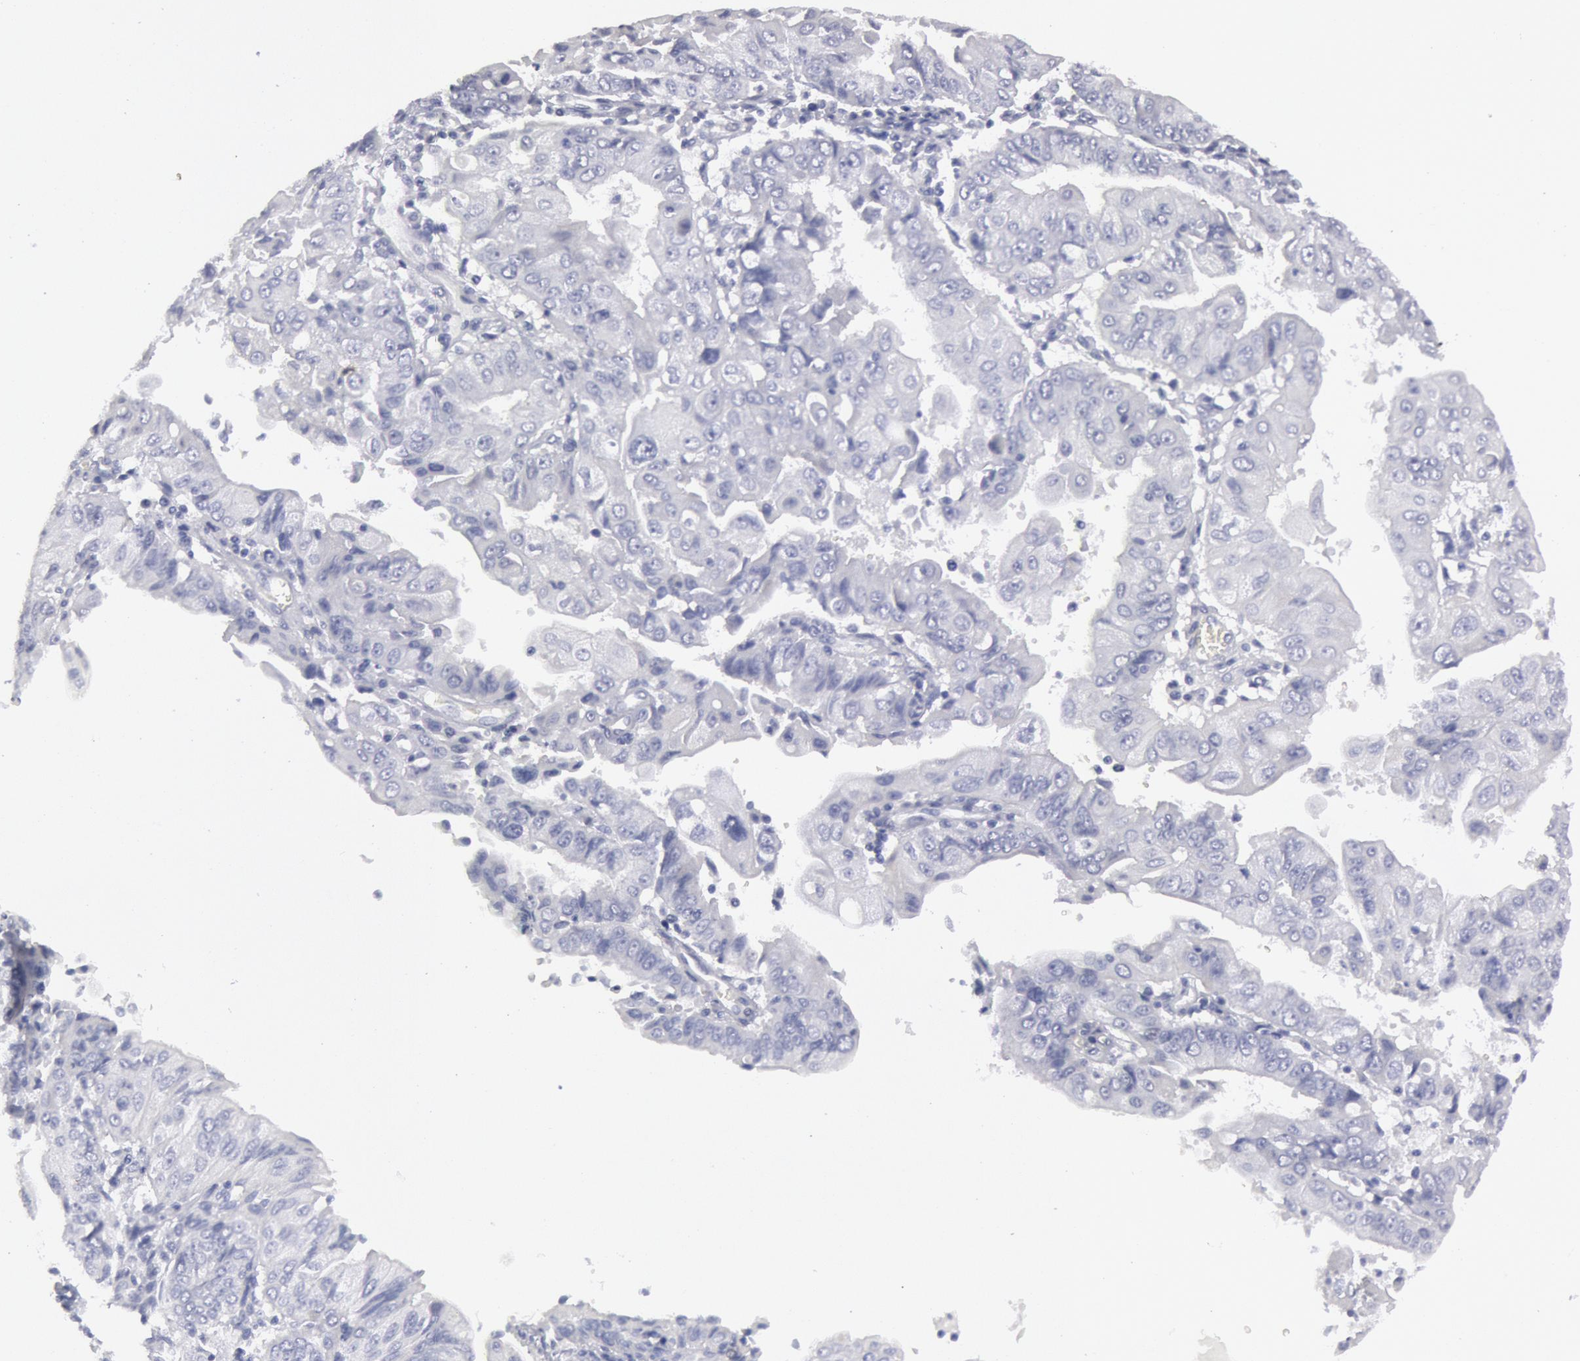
{"staining": {"intensity": "negative", "quantity": "none", "location": "none"}, "tissue": "endometrial cancer", "cell_type": "Tumor cells", "image_type": "cancer", "snomed": [{"axis": "morphology", "description": "Adenocarcinoma, NOS"}, {"axis": "topography", "description": "Endometrium"}], "caption": "Tumor cells show no significant protein staining in adenocarcinoma (endometrial).", "gene": "FHL1", "patient": {"sex": "female", "age": 75}}